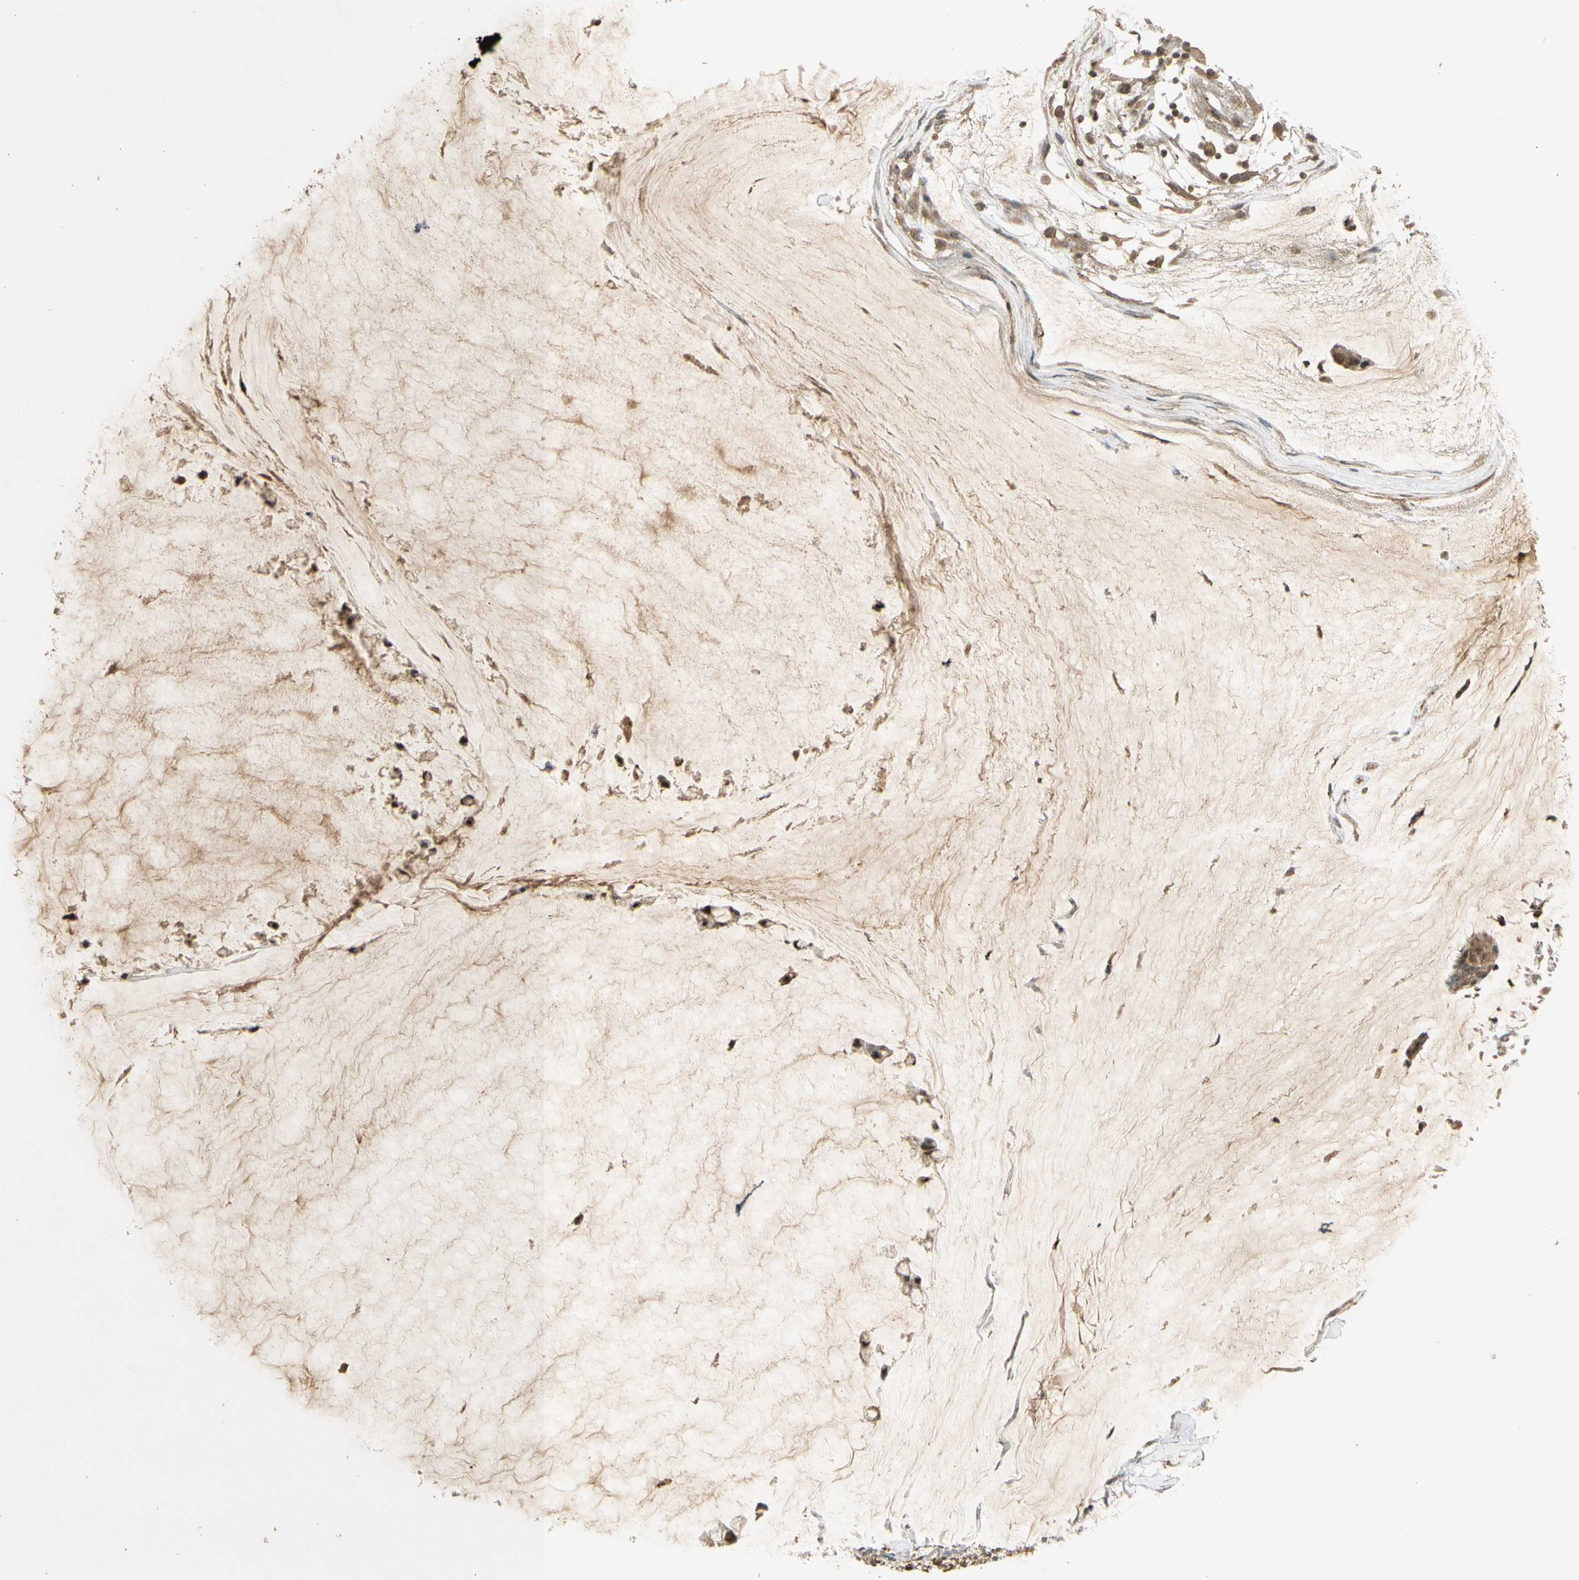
{"staining": {"intensity": "moderate", "quantity": ">75%", "location": "cytoplasmic/membranous,nuclear"}, "tissue": "ovarian cancer", "cell_type": "Tumor cells", "image_type": "cancer", "snomed": [{"axis": "morphology", "description": "Cystadenocarcinoma, mucinous, NOS"}, {"axis": "topography", "description": "Ovary"}], "caption": "Approximately >75% of tumor cells in human mucinous cystadenocarcinoma (ovarian) demonstrate moderate cytoplasmic/membranous and nuclear protein positivity as visualized by brown immunohistochemical staining.", "gene": "GMEB2", "patient": {"sex": "female", "age": 39}}